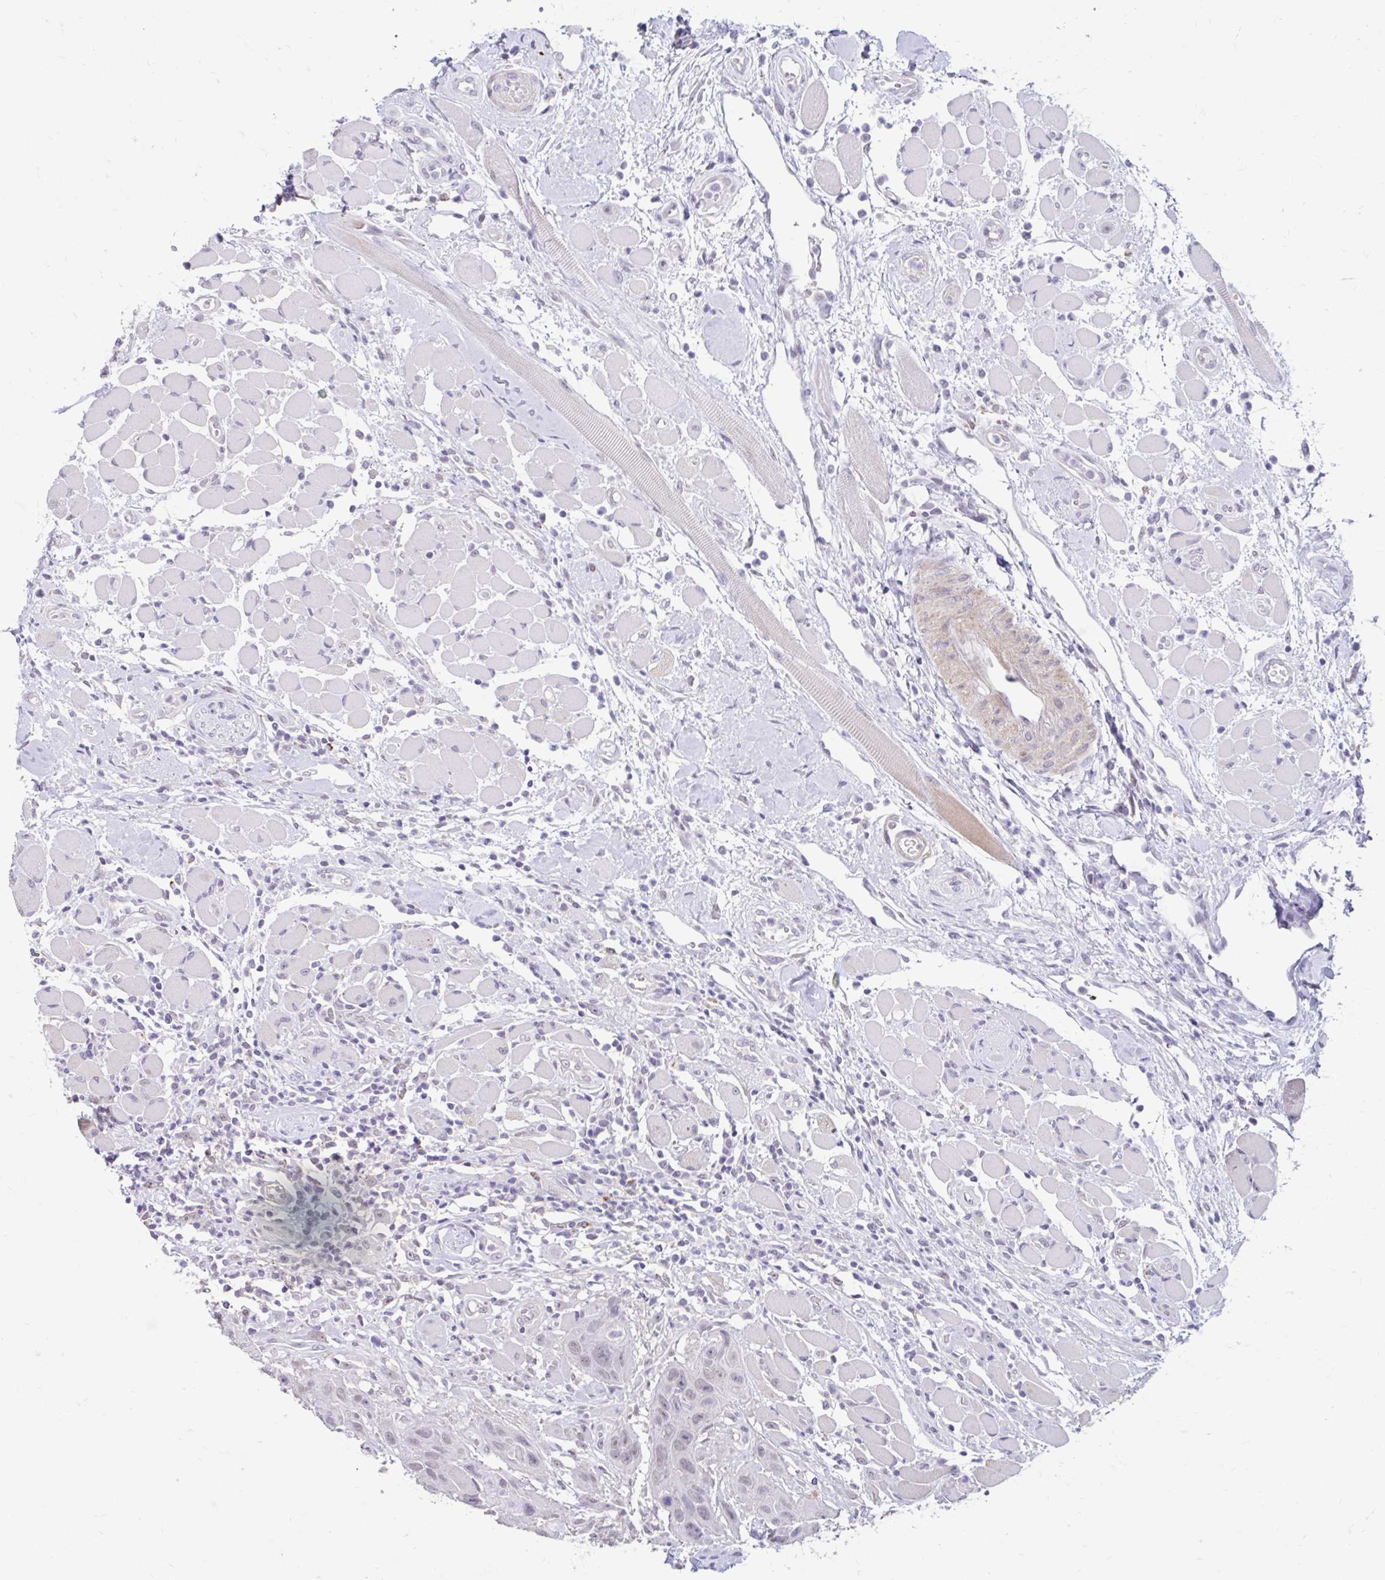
{"staining": {"intensity": "negative", "quantity": "none", "location": "none"}, "tissue": "head and neck cancer", "cell_type": "Tumor cells", "image_type": "cancer", "snomed": [{"axis": "morphology", "description": "Squamous cell carcinoma, NOS"}, {"axis": "topography", "description": "Head-Neck"}], "caption": "Human head and neck cancer (squamous cell carcinoma) stained for a protein using immunohistochemistry exhibits no positivity in tumor cells.", "gene": "DCAF17", "patient": {"sex": "female", "age": 59}}